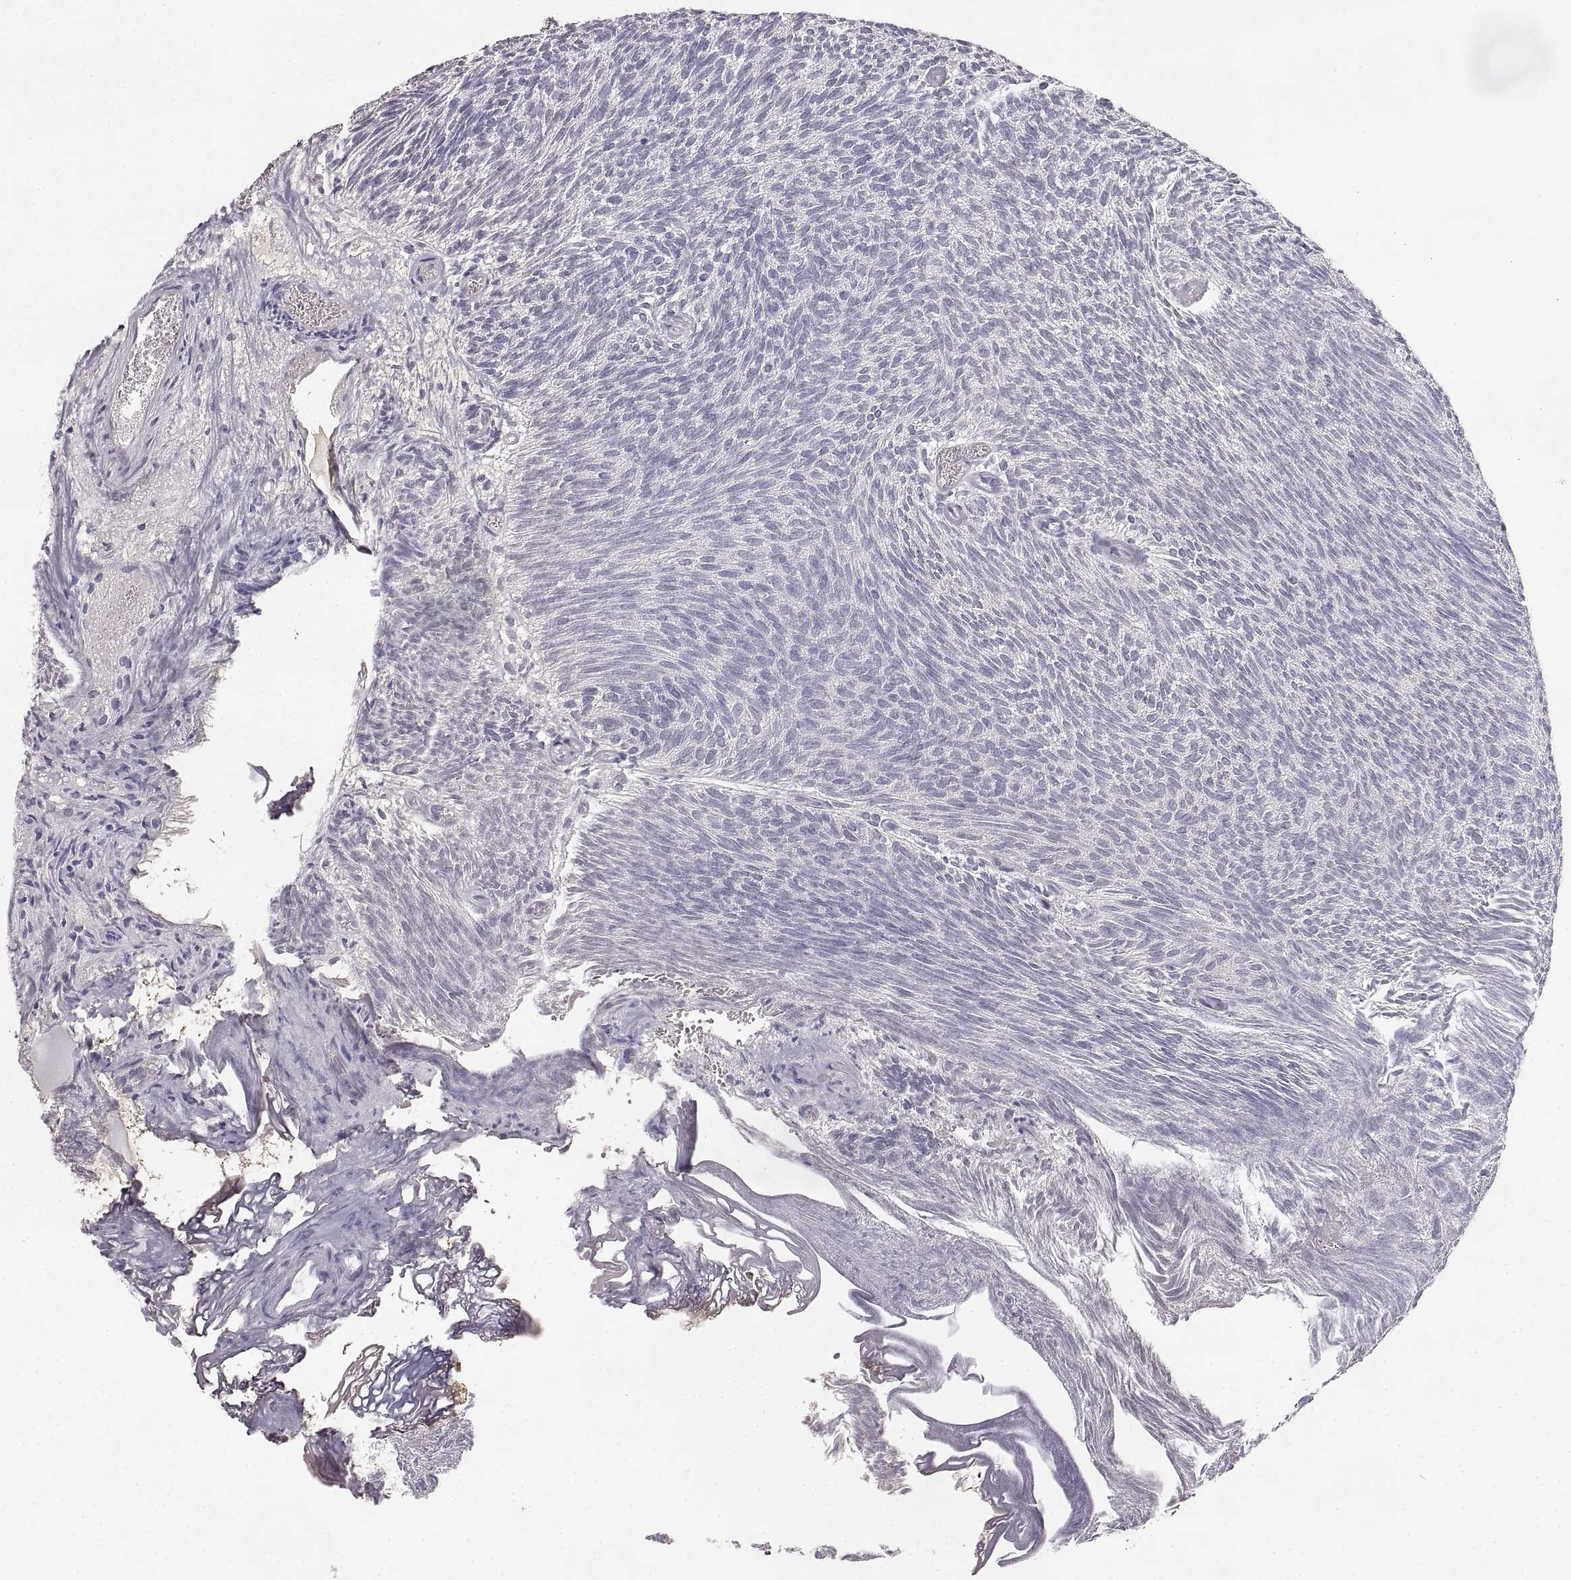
{"staining": {"intensity": "negative", "quantity": "none", "location": "none"}, "tissue": "urothelial cancer", "cell_type": "Tumor cells", "image_type": "cancer", "snomed": [{"axis": "morphology", "description": "Urothelial carcinoma, Low grade"}, {"axis": "topography", "description": "Urinary bladder"}], "caption": "This photomicrograph is of urothelial cancer stained with immunohistochemistry (IHC) to label a protein in brown with the nuclei are counter-stained blue. There is no staining in tumor cells. The staining is performed using DAB brown chromogen with nuclei counter-stained in using hematoxylin.", "gene": "RUNDC3A", "patient": {"sex": "male", "age": 77}}